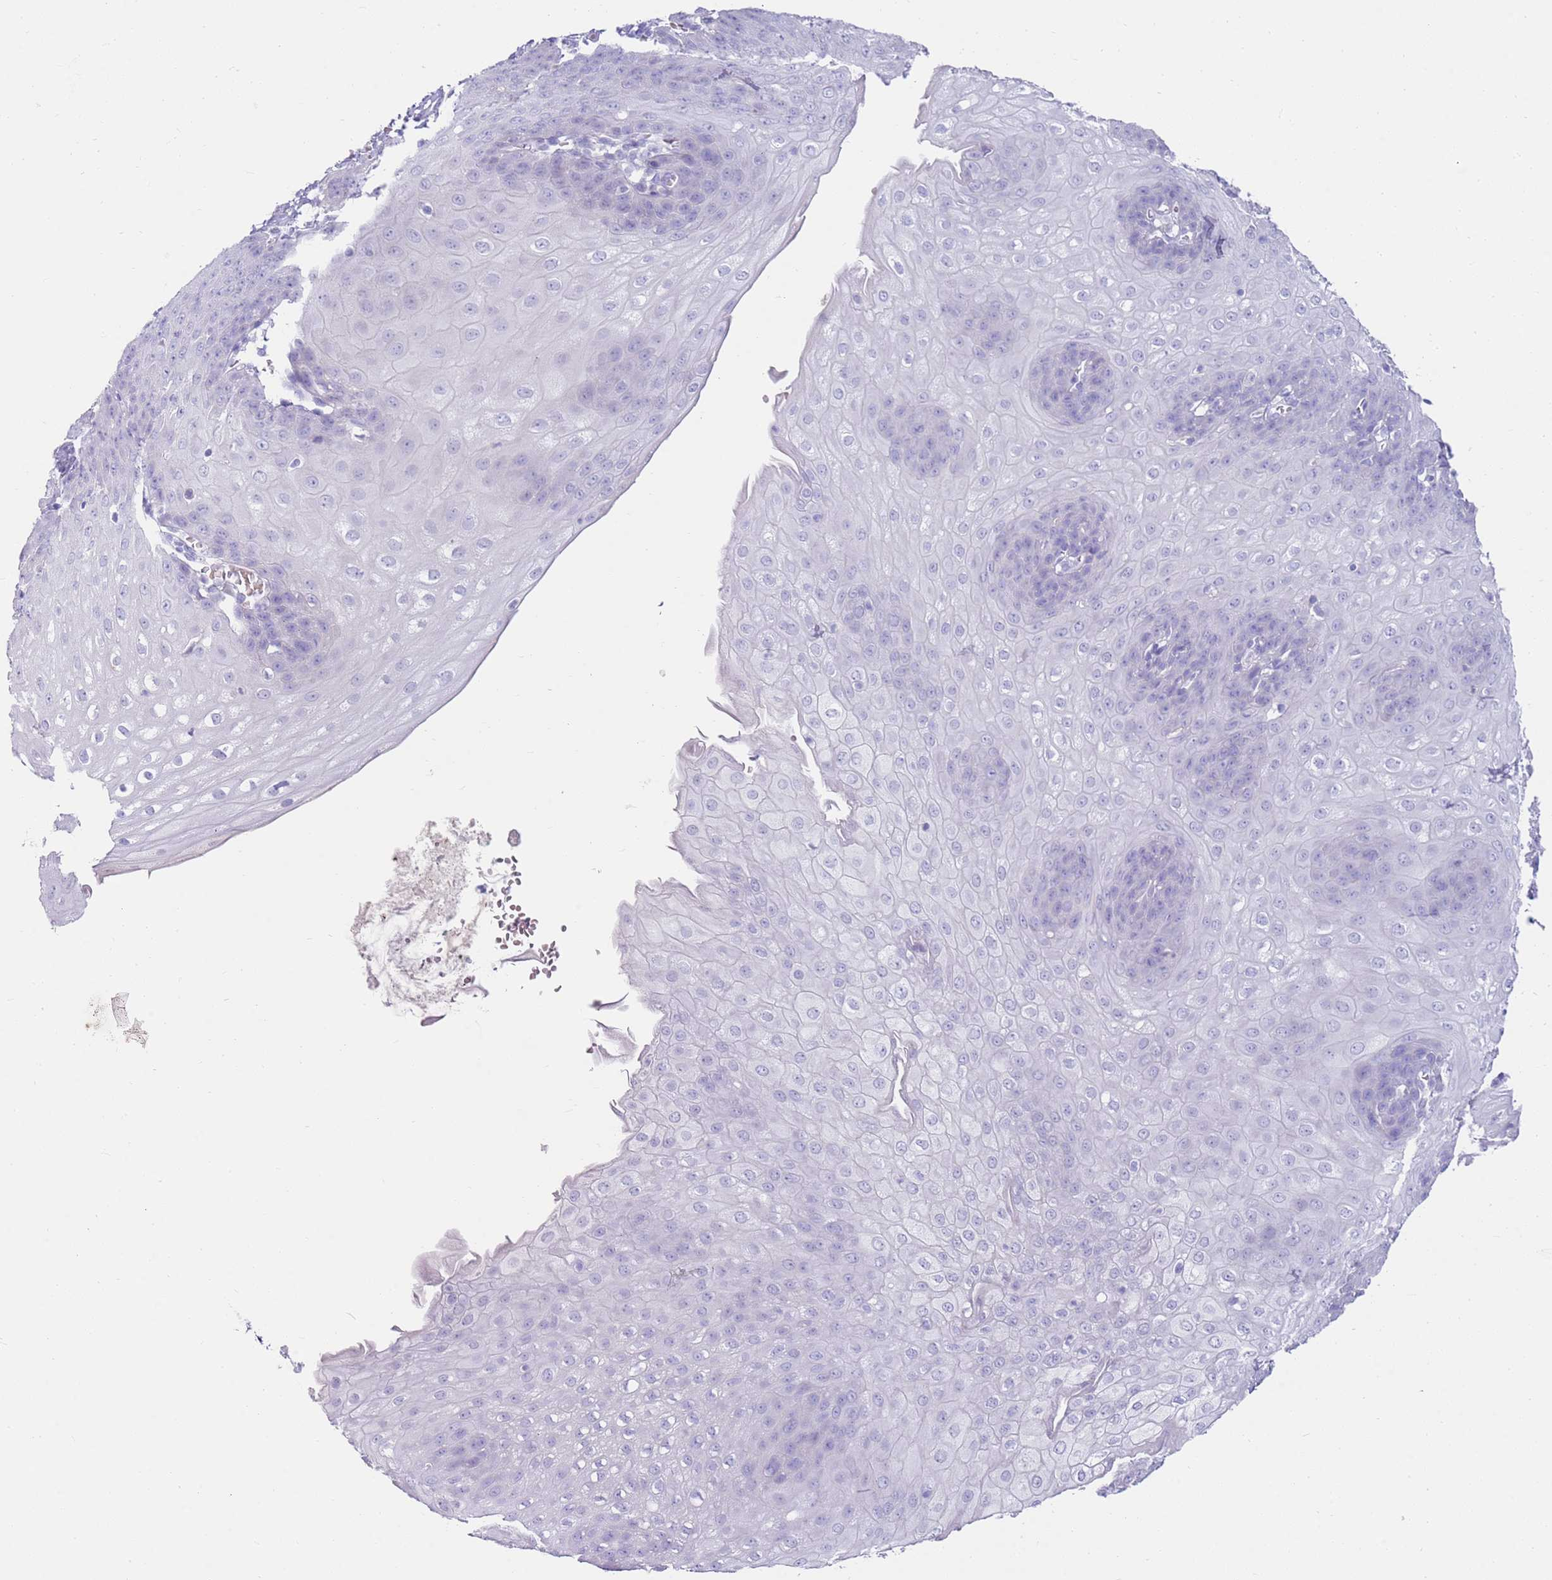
{"staining": {"intensity": "negative", "quantity": "none", "location": "none"}, "tissue": "esophagus", "cell_type": "Squamous epithelial cells", "image_type": "normal", "snomed": [{"axis": "morphology", "description": "Normal tissue, NOS"}, {"axis": "topography", "description": "Esophagus"}], "caption": "Immunohistochemistry (IHC) image of normal esophagus stained for a protein (brown), which reveals no staining in squamous epithelial cells.", "gene": "EVPLL", "patient": {"sex": "male", "age": 71}}